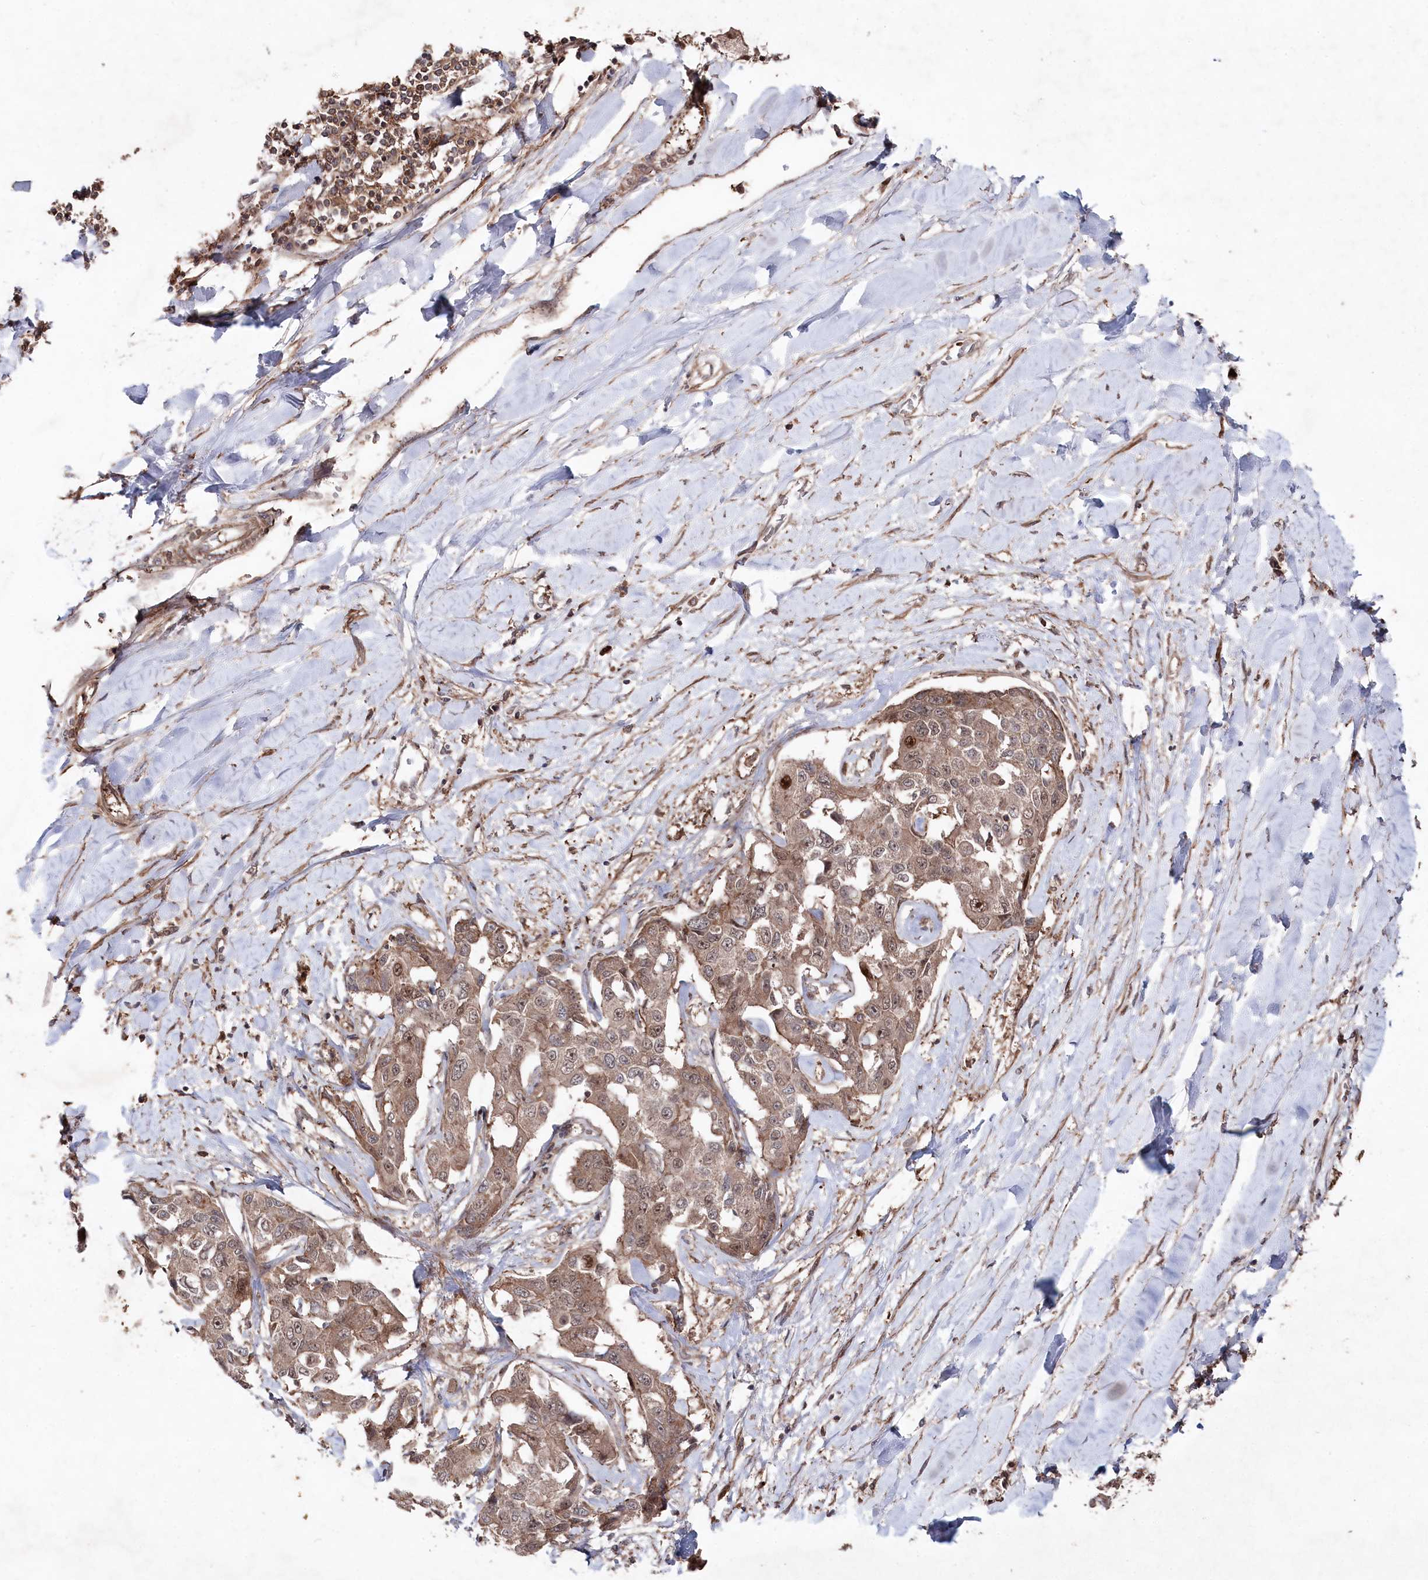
{"staining": {"intensity": "weak", "quantity": ">75%", "location": "cytoplasmic/membranous,nuclear"}, "tissue": "liver cancer", "cell_type": "Tumor cells", "image_type": "cancer", "snomed": [{"axis": "morphology", "description": "Cholangiocarcinoma"}, {"axis": "topography", "description": "Liver"}], "caption": "Liver cancer stained for a protein (brown) reveals weak cytoplasmic/membranous and nuclear positive staining in about >75% of tumor cells.", "gene": "BORCS7", "patient": {"sex": "male", "age": 59}}